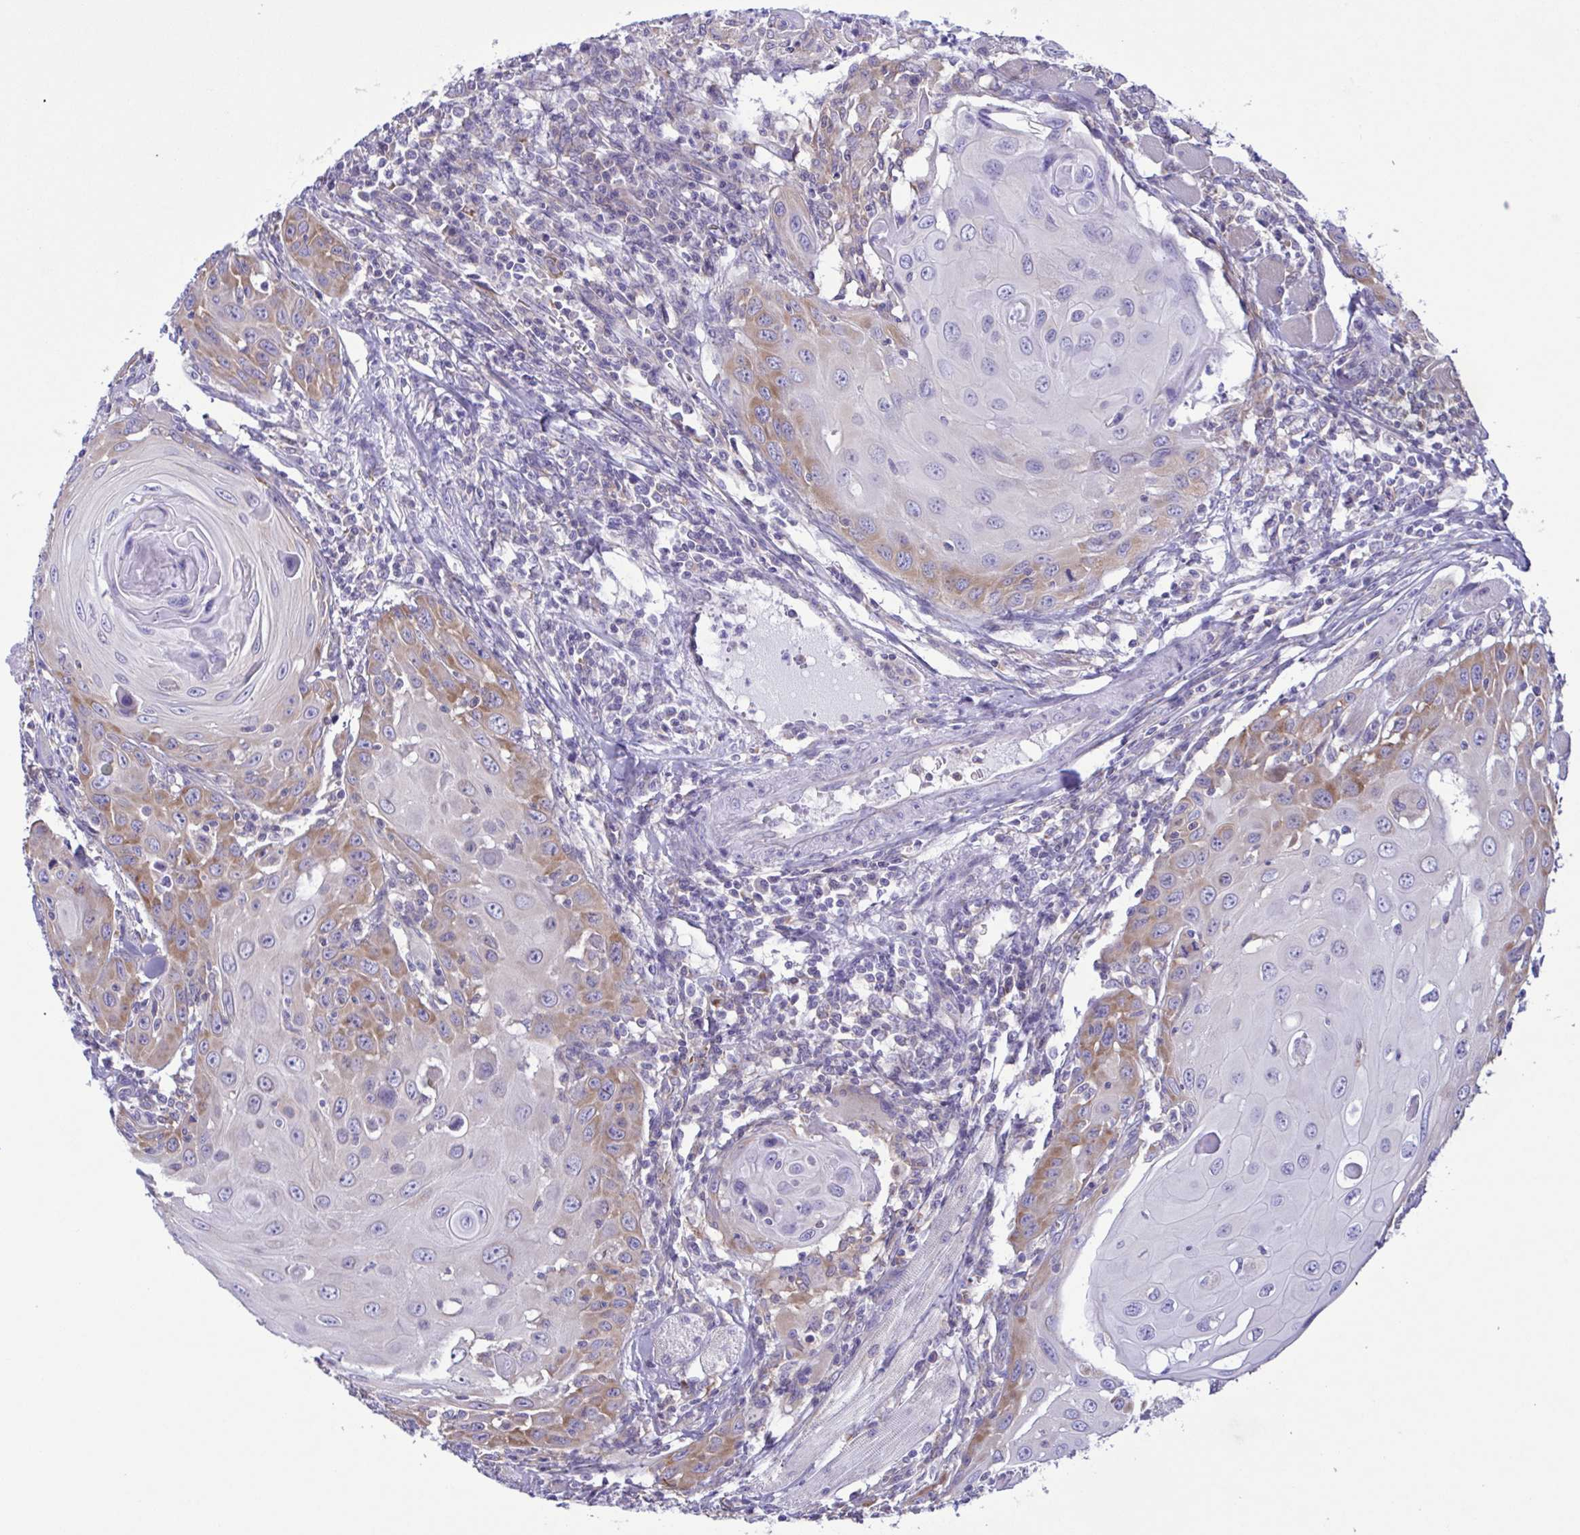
{"staining": {"intensity": "weak", "quantity": "25%-75%", "location": "cytoplasmic/membranous"}, "tissue": "head and neck cancer", "cell_type": "Tumor cells", "image_type": "cancer", "snomed": [{"axis": "morphology", "description": "Squamous cell carcinoma, NOS"}, {"axis": "topography", "description": "Head-Neck"}], "caption": "Brown immunohistochemical staining in human head and neck cancer (squamous cell carcinoma) exhibits weak cytoplasmic/membranous expression in about 25%-75% of tumor cells.", "gene": "TNNI3", "patient": {"sex": "female", "age": 80}}